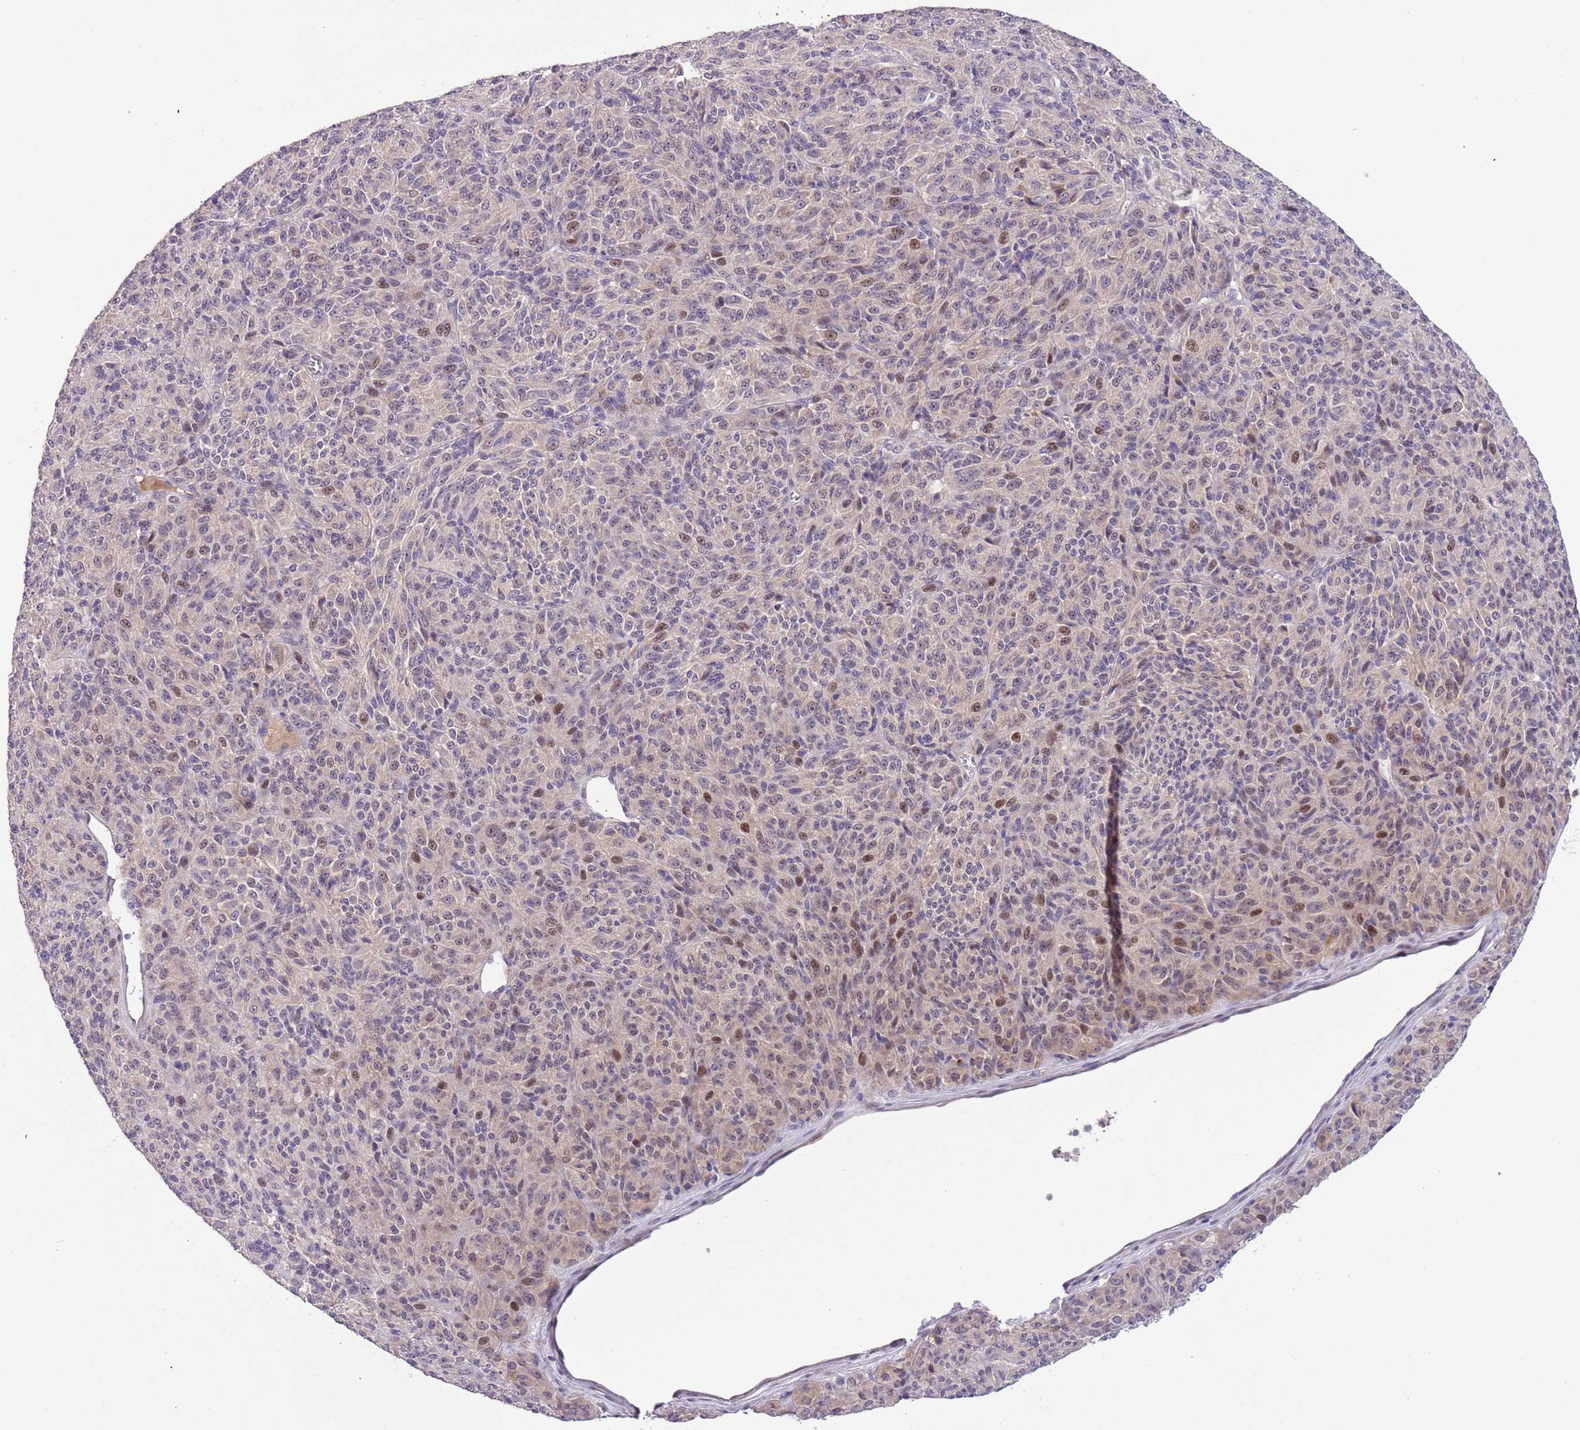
{"staining": {"intensity": "moderate", "quantity": "<25%", "location": "nuclear"}, "tissue": "melanoma", "cell_type": "Tumor cells", "image_type": "cancer", "snomed": [{"axis": "morphology", "description": "Malignant melanoma, Metastatic site"}, {"axis": "topography", "description": "Brain"}], "caption": "Protein expression analysis of human melanoma reveals moderate nuclear positivity in about <25% of tumor cells.", "gene": "SHROOM3", "patient": {"sex": "female", "age": 56}}